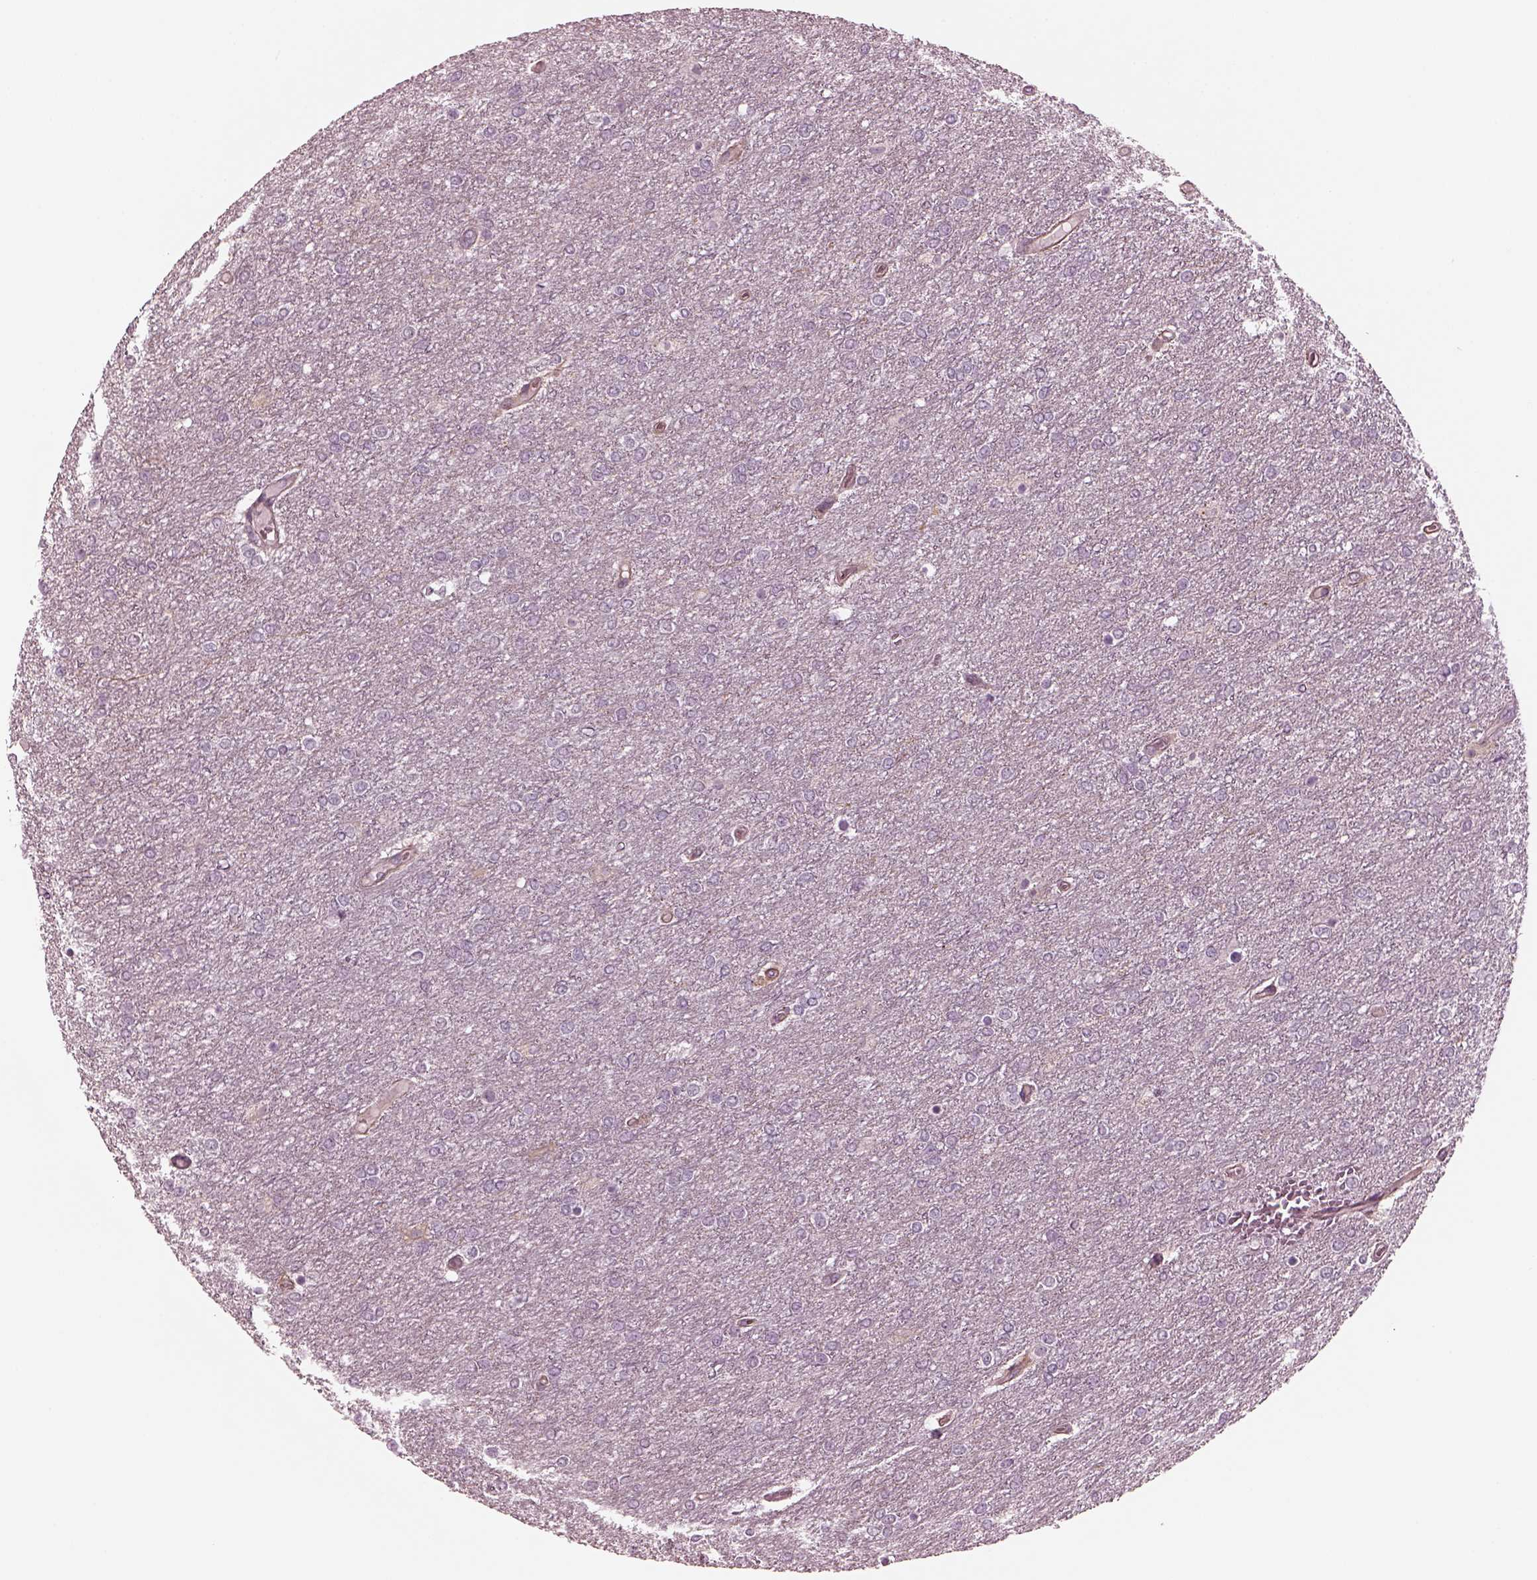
{"staining": {"intensity": "negative", "quantity": "none", "location": "none"}, "tissue": "glioma", "cell_type": "Tumor cells", "image_type": "cancer", "snomed": [{"axis": "morphology", "description": "Glioma, malignant, High grade"}, {"axis": "topography", "description": "Brain"}], "caption": "Immunohistochemical staining of human malignant high-grade glioma reveals no significant staining in tumor cells.", "gene": "KIF6", "patient": {"sex": "female", "age": 61}}